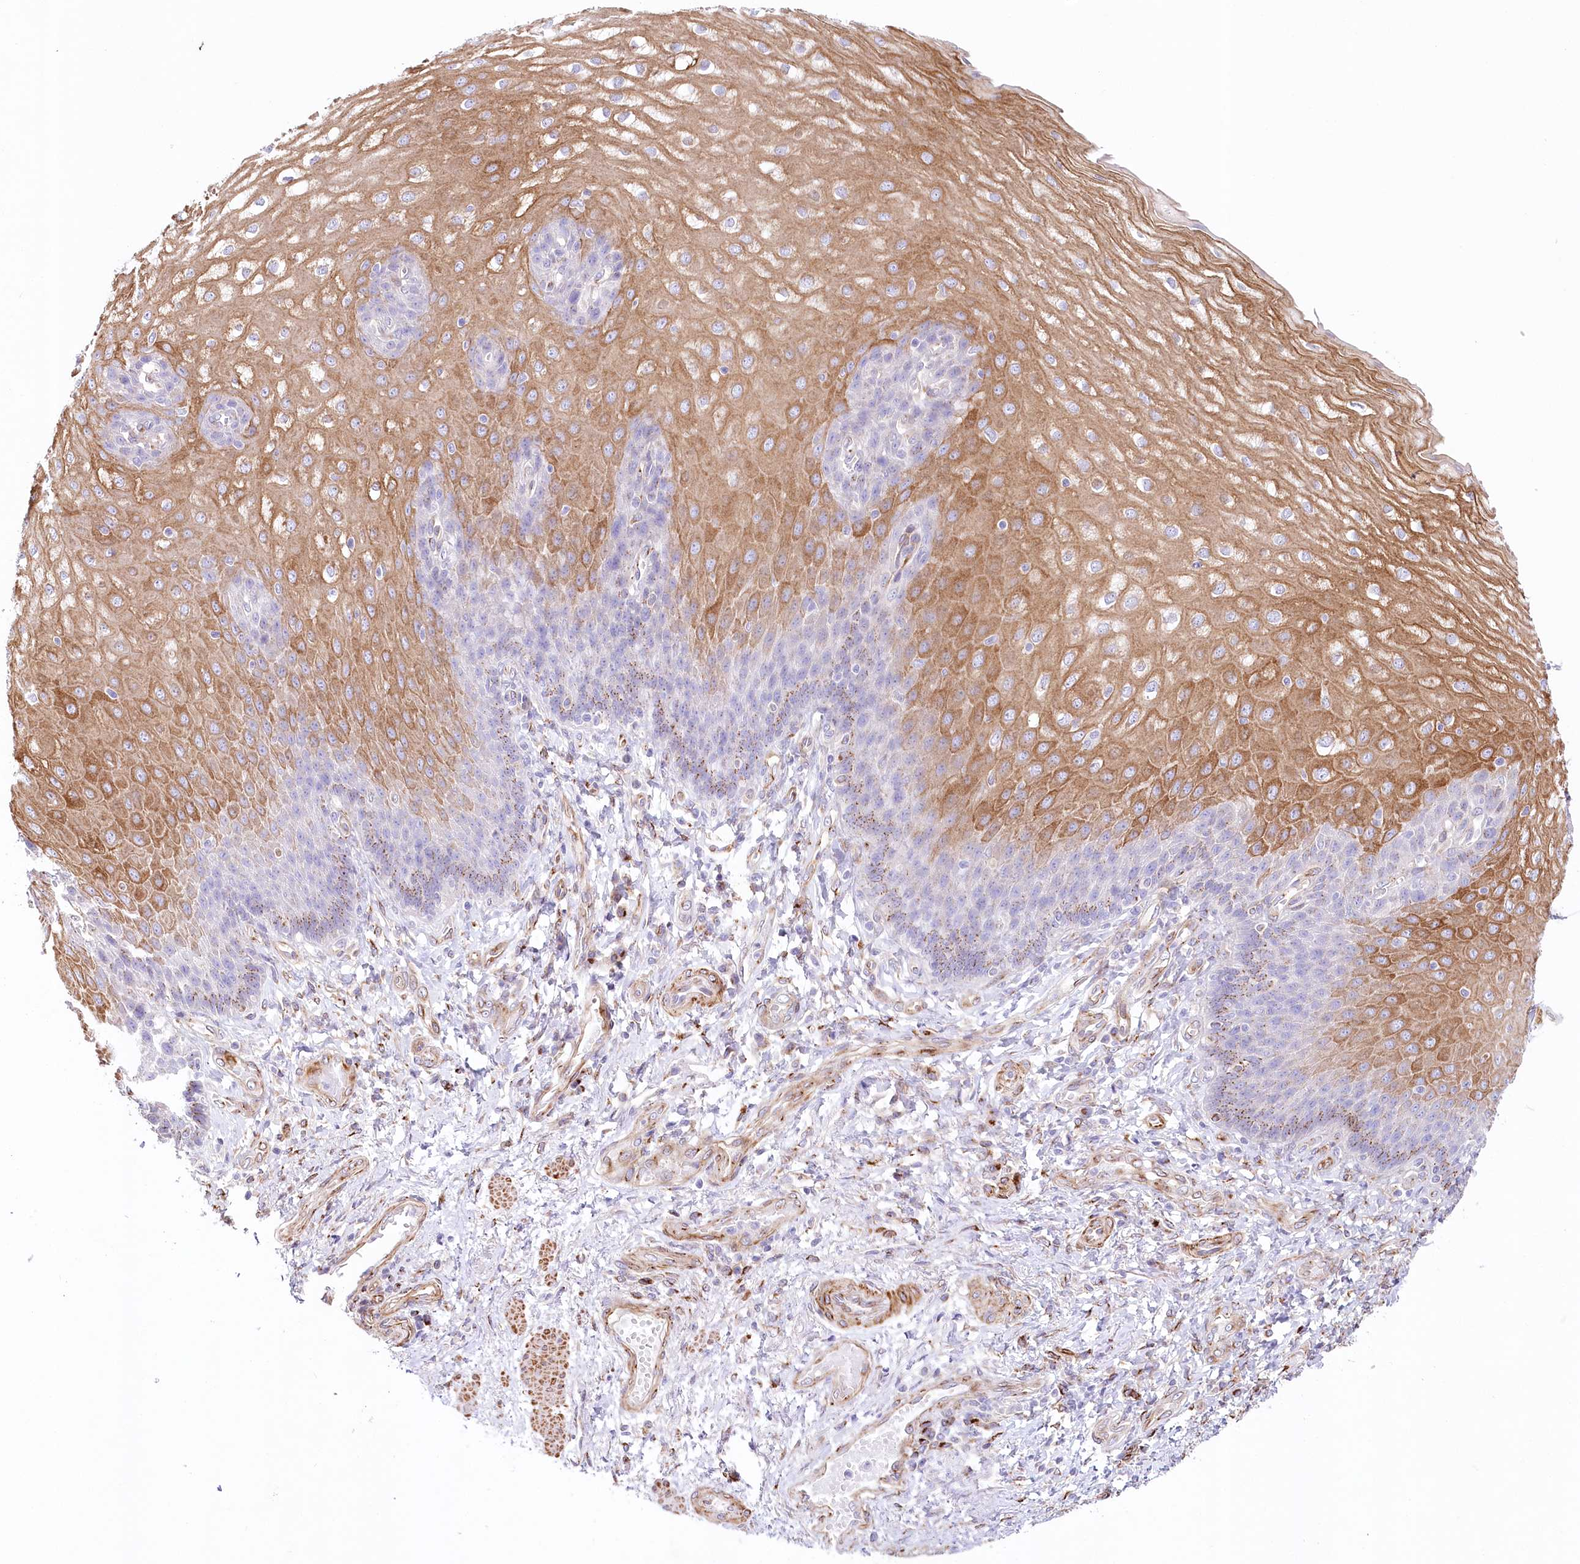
{"staining": {"intensity": "strong", "quantity": "25%-75%", "location": "cytoplasmic/membranous"}, "tissue": "esophagus", "cell_type": "Squamous epithelial cells", "image_type": "normal", "snomed": [{"axis": "morphology", "description": "Normal tissue, NOS"}, {"axis": "topography", "description": "Esophagus"}], "caption": "Strong cytoplasmic/membranous staining is present in approximately 25%-75% of squamous epithelial cells in normal esophagus. (Stains: DAB (3,3'-diaminobenzidine) in brown, nuclei in blue, Microscopy: brightfield microscopy at high magnification).", "gene": "ABRAXAS2", "patient": {"sex": "male", "age": 54}}